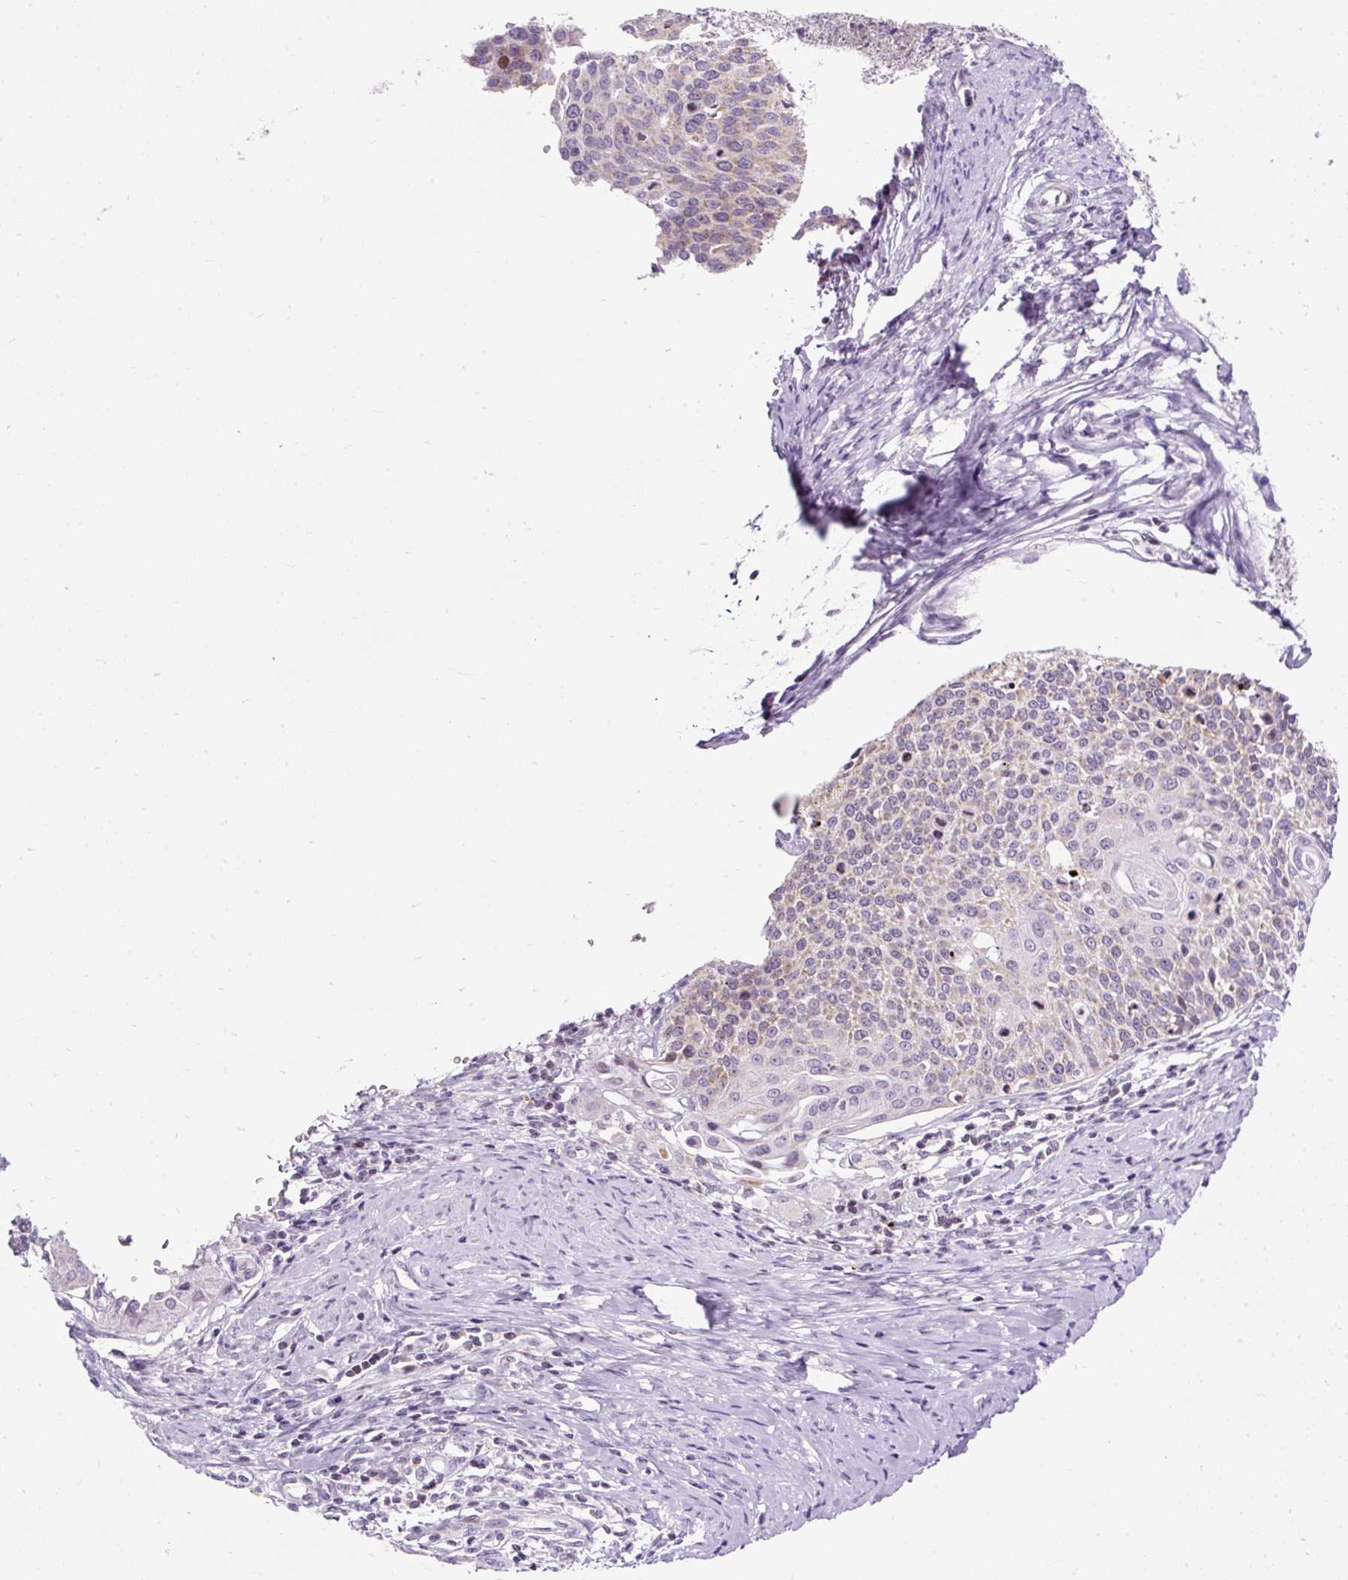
{"staining": {"intensity": "weak", "quantity": "<25%", "location": "cytoplasmic/membranous"}, "tissue": "cervical cancer", "cell_type": "Tumor cells", "image_type": "cancer", "snomed": [{"axis": "morphology", "description": "Squamous cell carcinoma, NOS"}, {"axis": "topography", "description": "Cervix"}], "caption": "Immunohistochemistry (IHC) micrograph of neoplastic tissue: cervical cancer stained with DAB (3,3'-diaminobenzidine) displays no significant protein expression in tumor cells.", "gene": "FMC1", "patient": {"sex": "female", "age": 44}}